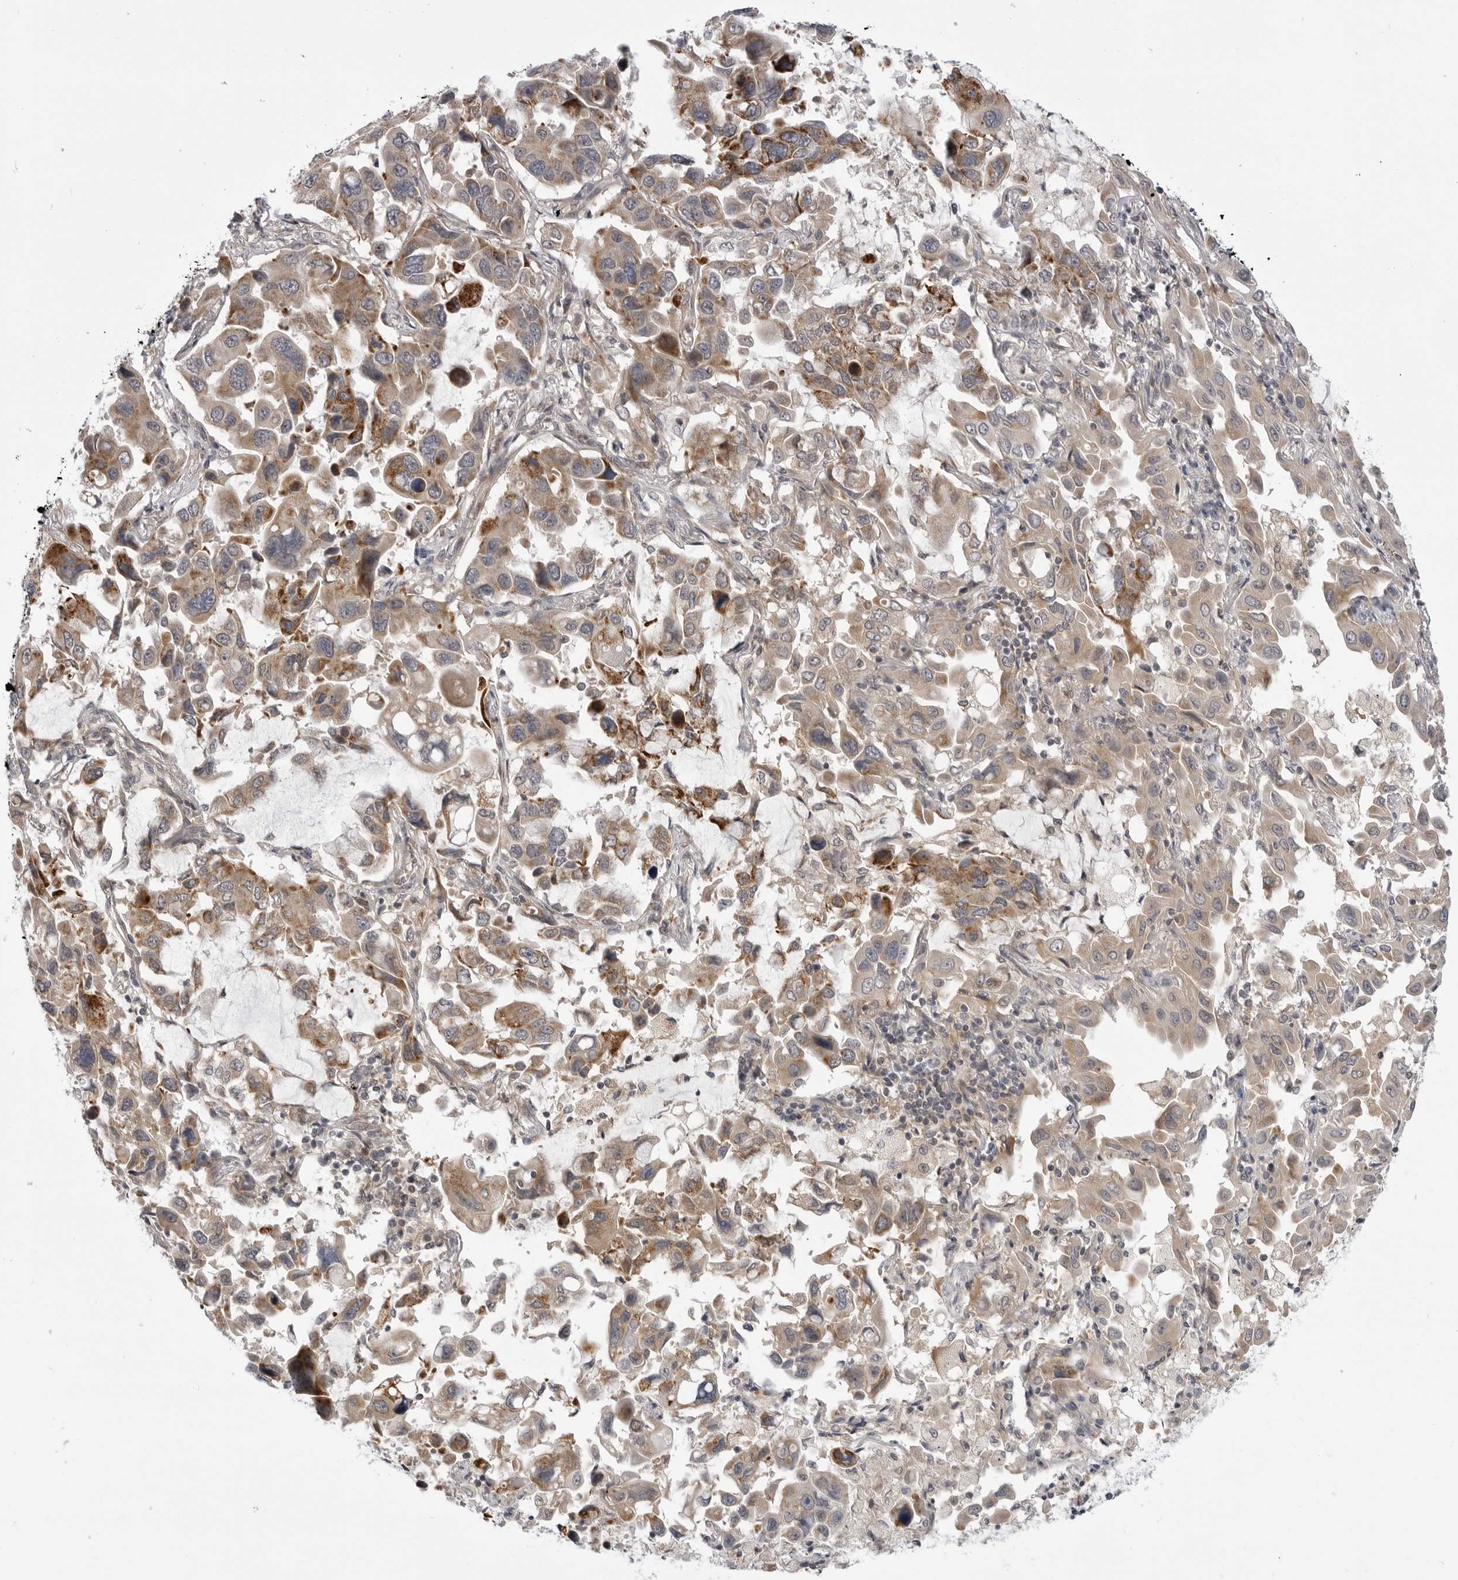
{"staining": {"intensity": "moderate", "quantity": ">75%", "location": "cytoplasmic/membranous"}, "tissue": "lung cancer", "cell_type": "Tumor cells", "image_type": "cancer", "snomed": [{"axis": "morphology", "description": "Adenocarcinoma, NOS"}, {"axis": "topography", "description": "Lung"}], "caption": "The micrograph demonstrates staining of lung adenocarcinoma, revealing moderate cytoplasmic/membranous protein staining (brown color) within tumor cells.", "gene": "CCDC18", "patient": {"sex": "male", "age": 64}}